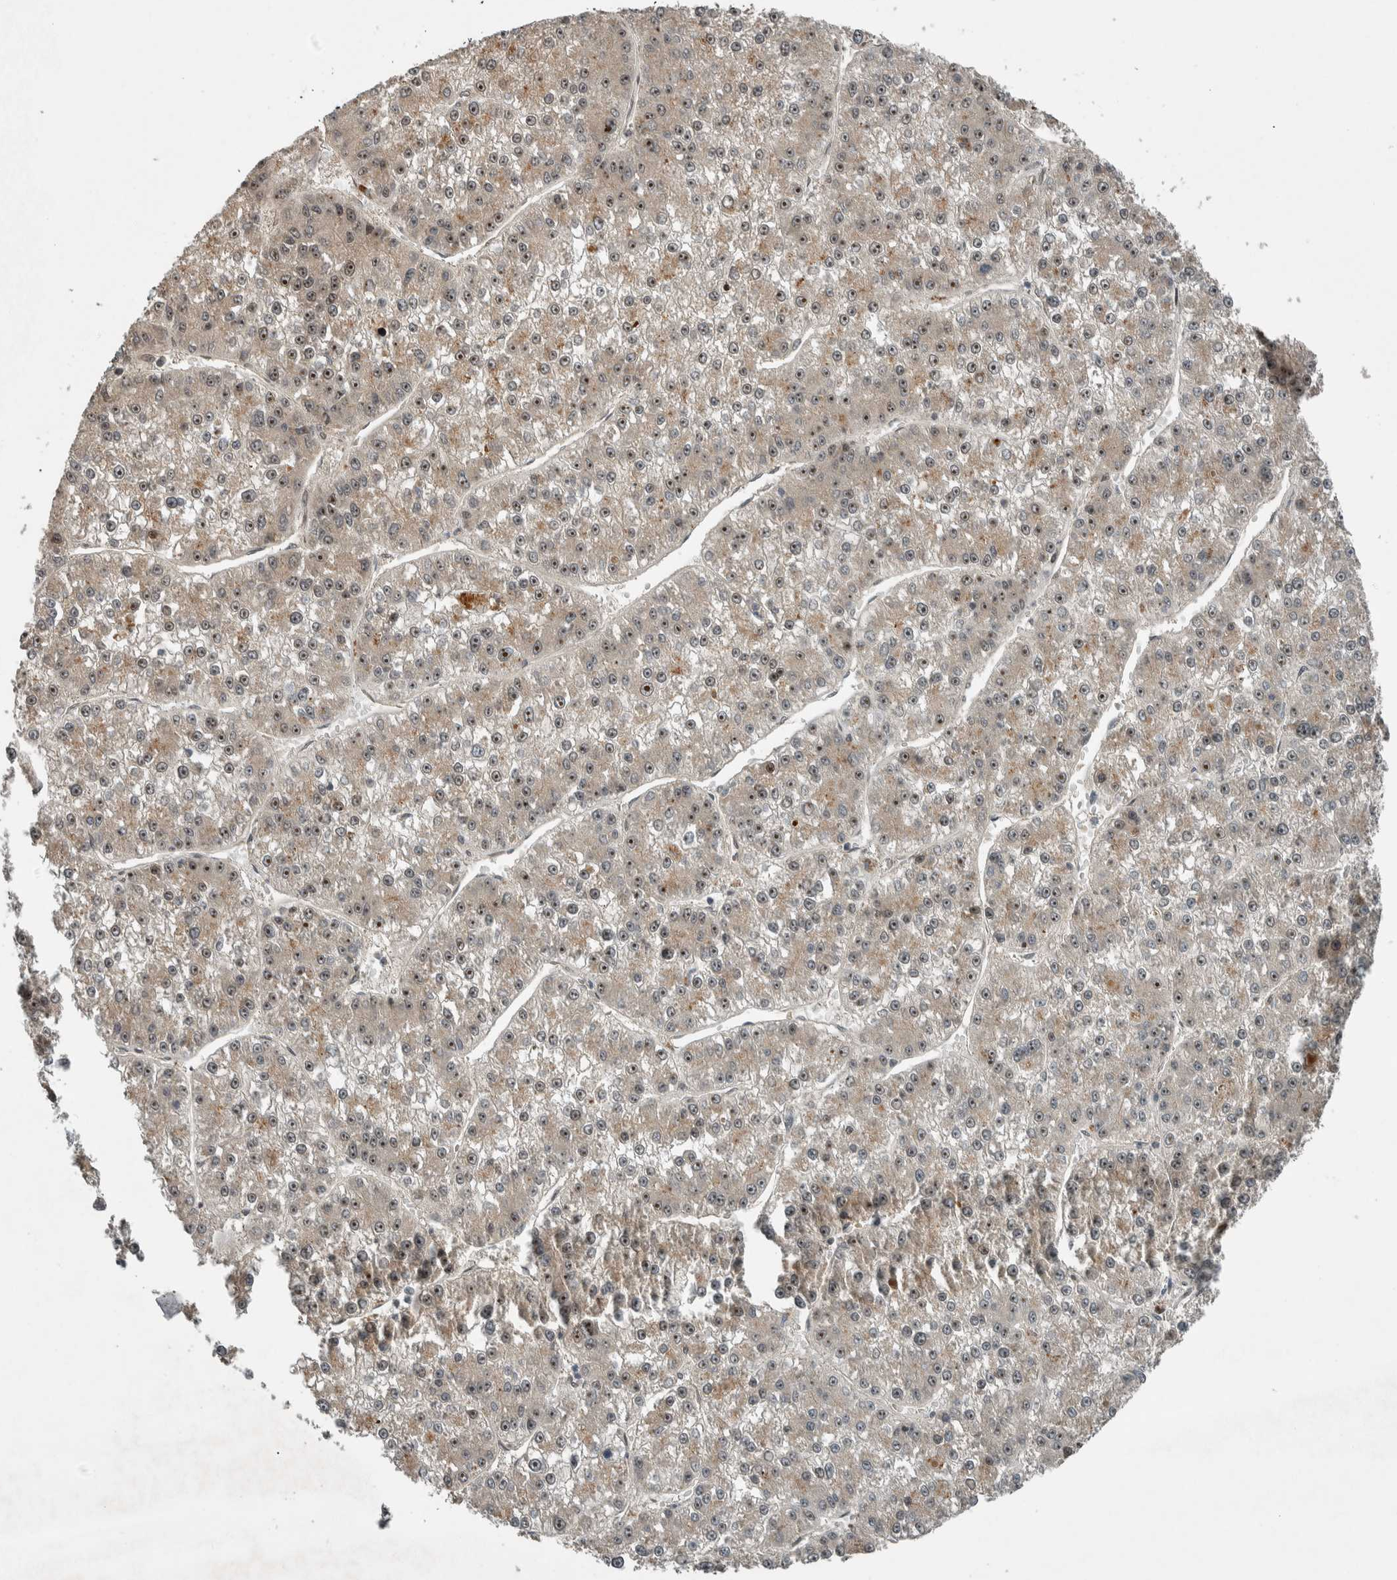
{"staining": {"intensity": "weak", "quantity": ">75%", "location": "cytoplasmic/membranous,nuclear"}, "tissue": "liver cancer", "cell_type": "Tumor cells", "image_type": "cancer", "snomed": [{"axis": "morphology", "description": "Carcinoma, Hepatocellular, NOS"}, {"axis": "topography", "description": "Liver"}], "caption": "Protein staining by immunohistochemistry reveals weak cytoplasmic/membranous and nuclear positivity in about >75% of tumor cells in liver cancer.", "gene": "XPO5", "patient": {"sex": "female", "age": 73}}